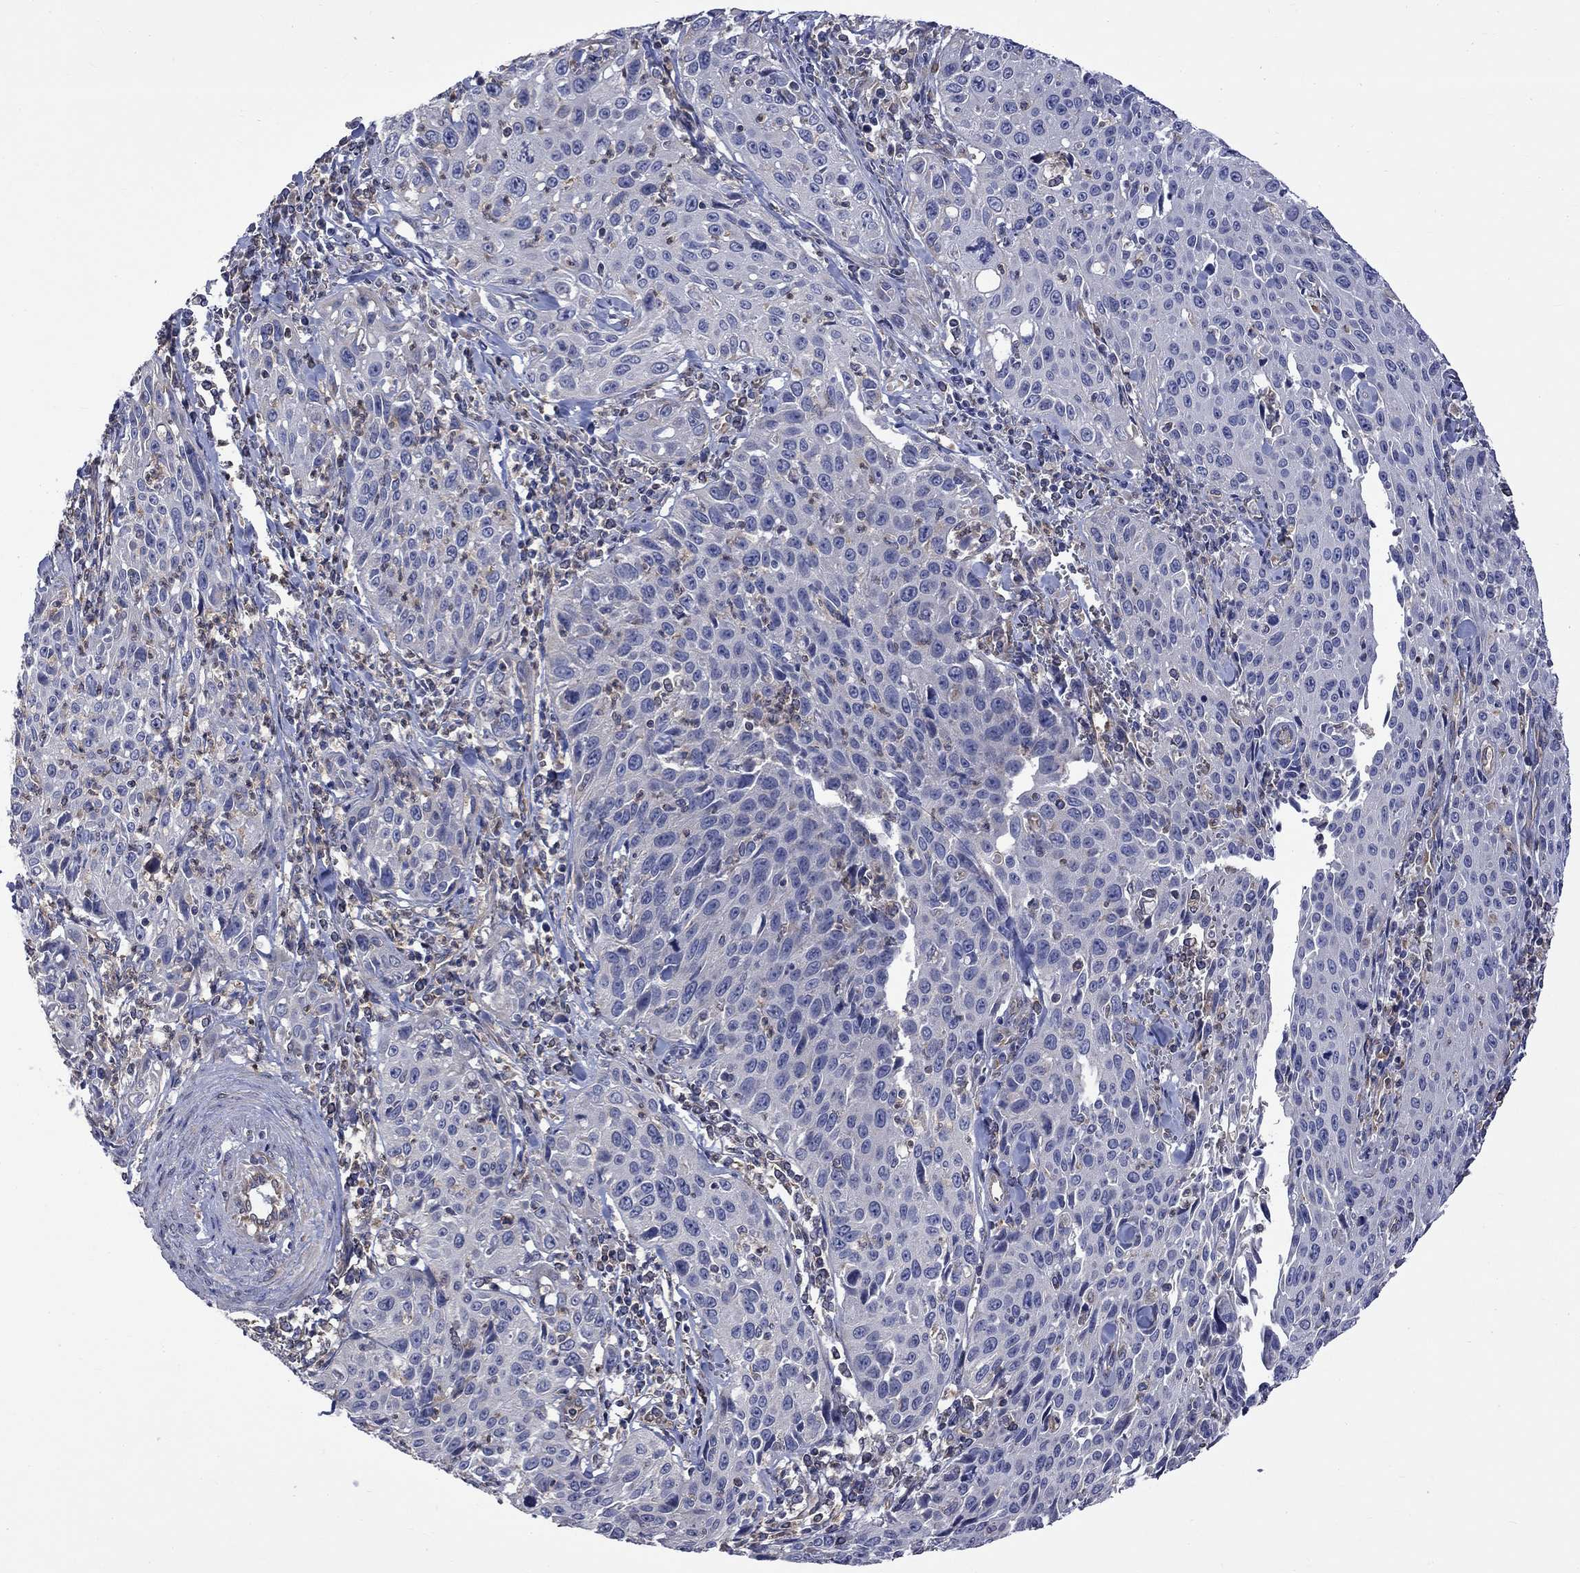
{"staining": {"intensity": "negative", "quantity": "none", "location": "none"}, "tissue": "cervical cancer", "cell_type": "Tumor cells", "image_type": "cancer", "snomed": [{"axis": "morphology", "description": "Squamous cell carcinoma, NOS"}, {"axis": "topography", "description": "Cervix"}], "caption": "Image shows no significant protein staining in tumor cells of squamous cell carcinoma (cervical).", "gene": "CAMKK2", "patient": {"sex": "female", "age": 26}}